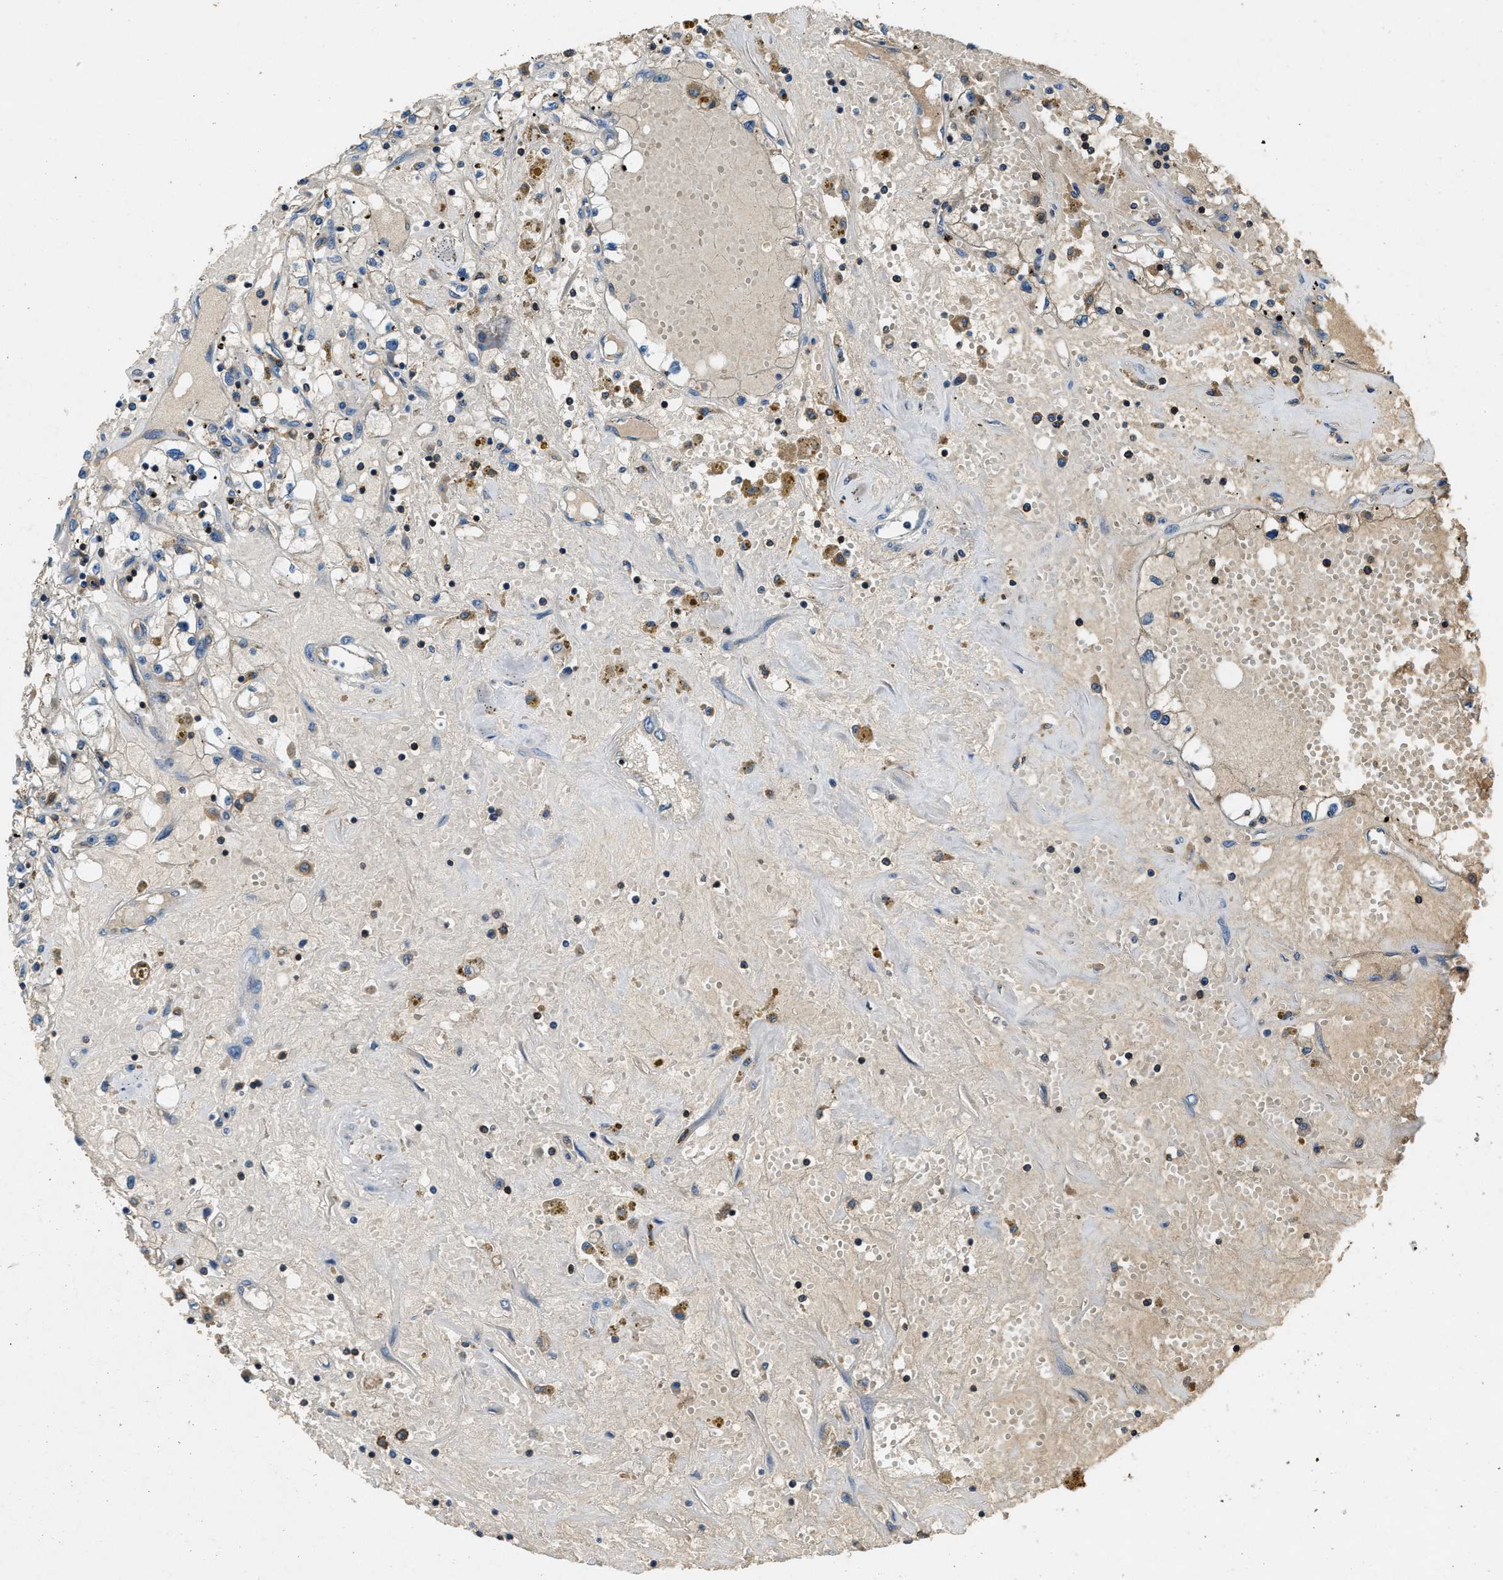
{"staining": {"intensity": "weak", "quantity": "<25%", "location": "cytoplasmic/membranous"}, "tissue": "renal cancer", "cell_type": "Tumor cells", "image_type": "cancer", "snomed": [{"axis": "morphology", "description": "Adenocarcinoma, NOS"}, {"axis": "topography", "description": "Kidney"}], "caption": "Protein analysis of adenocarcinoma (renal) shows no significant staining in tumor cells.", "gene": "BLOC1S1", "patient": {"sex": "male", "age": 56}}